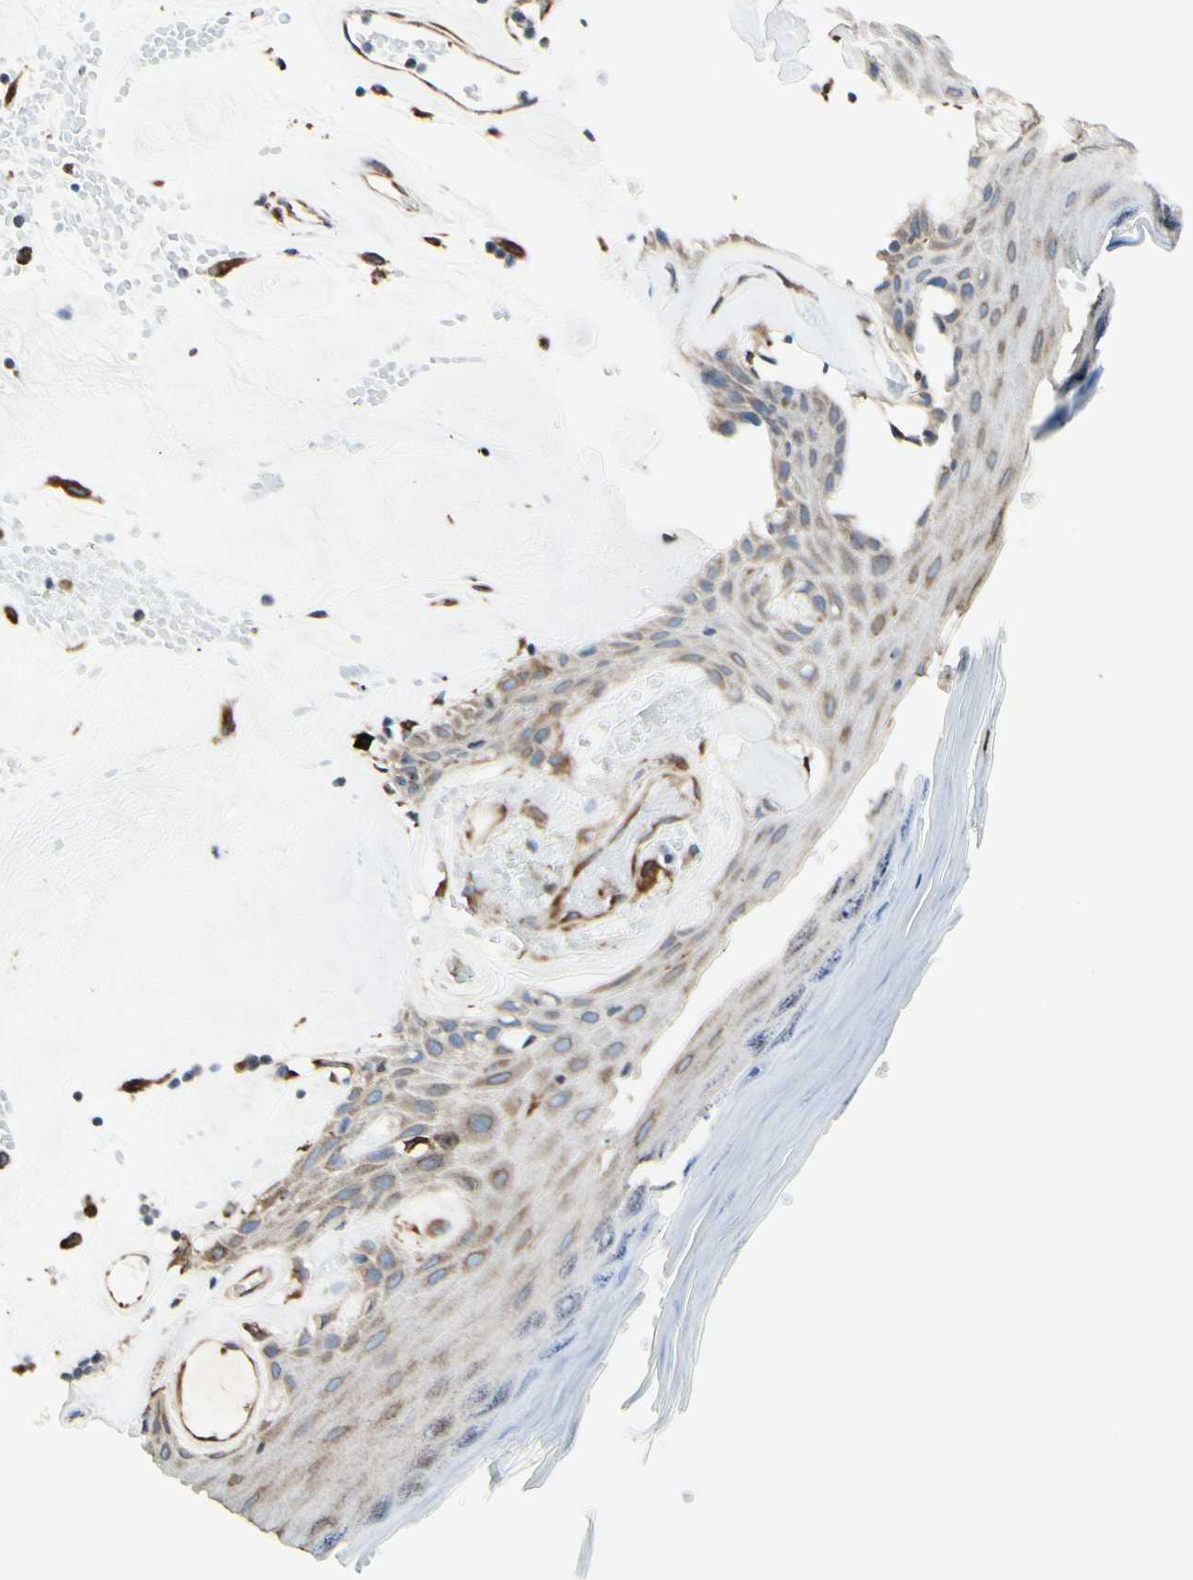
{"staining": {"intensity": "moderate", "quantity": ">75%", "location": "cytoplasmic/membranous"}, "tissue": "skin", "cell_type": "Epidermal cells", "image_type": "normal", "snomed": [{"axis": "morphology", "description": "Normal tissue, NOS"}, {"axis": "morphology", "description": "Inflammation, NOS"}, {"axis": "topography", "description": "Vulva"}], "caption": "Immunohistochemistry micrograph of normal skin: human skin stained using immunohistochemistry (IHC) displays medium levels of moderate protein expression localized specifically in the cytoplasmic/membranous of epidermal cells, appearing as a cytoplasmic/membranous brown color.", "gene": "DNAJB11", "patient": {"sex": "female", "age": 84}}